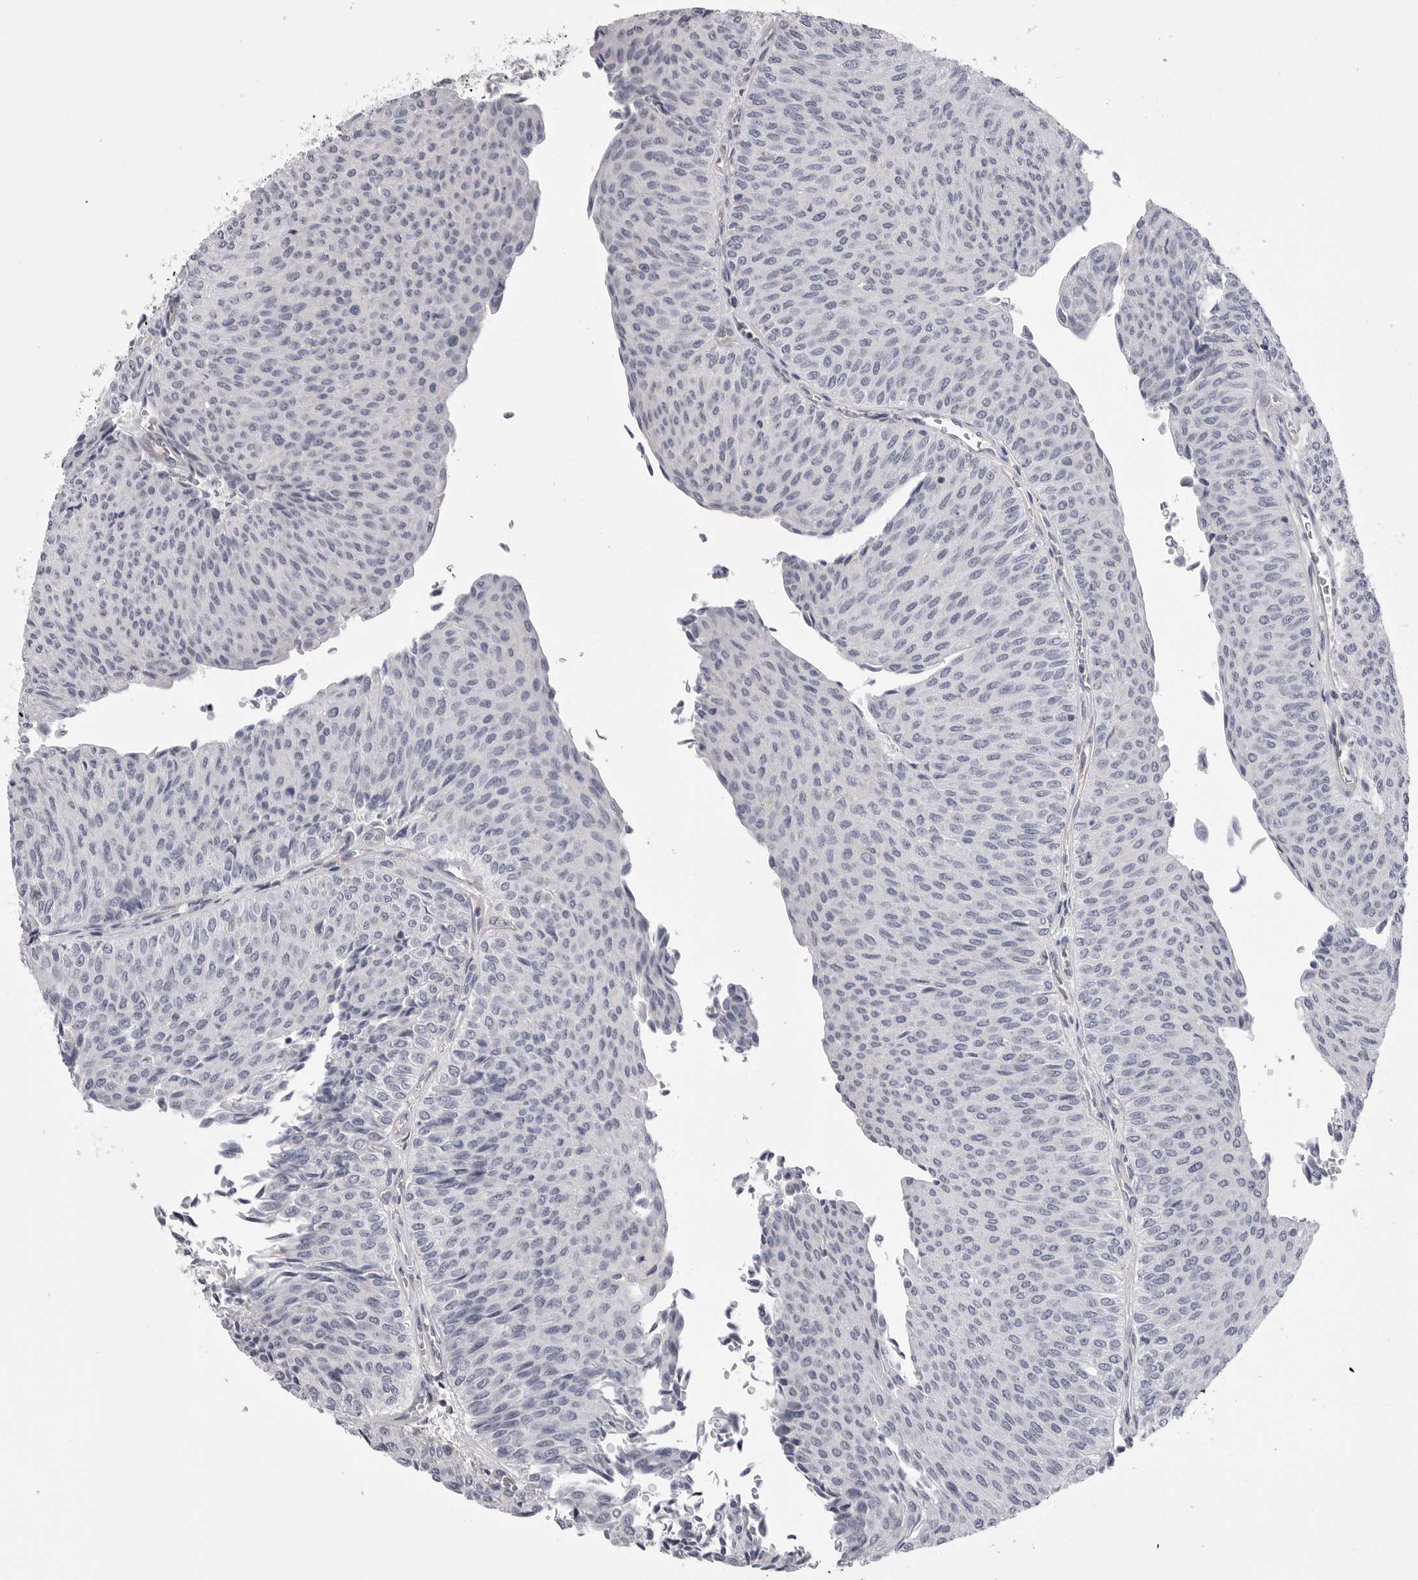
{"staining": {"intensity": "negative", "quantity": "none", "location": "none"}, "tissue": "urothelial cancer", "cell_type": "Tumor cells", "image_type": "cancer", "snomed": [{"axis": "morphology", "description": "Urothelial carcinoma, Low grade"}, {"axis": "topography", "description": "Urinary bladder"}], "caption": "High power microscopy micrograph of an immunohistochemistry image of low-grade urothelial carcinoma, revealing no significant expression in tumor cells. (Stains: DAB (3,3'-diaminobenzidine) IHC with hematoxylin counter stain, Microscopy: brightfield microscopy at high magnification).", "gene": "DLGAP3", "patient": {"sex": "male", "age": 78}}